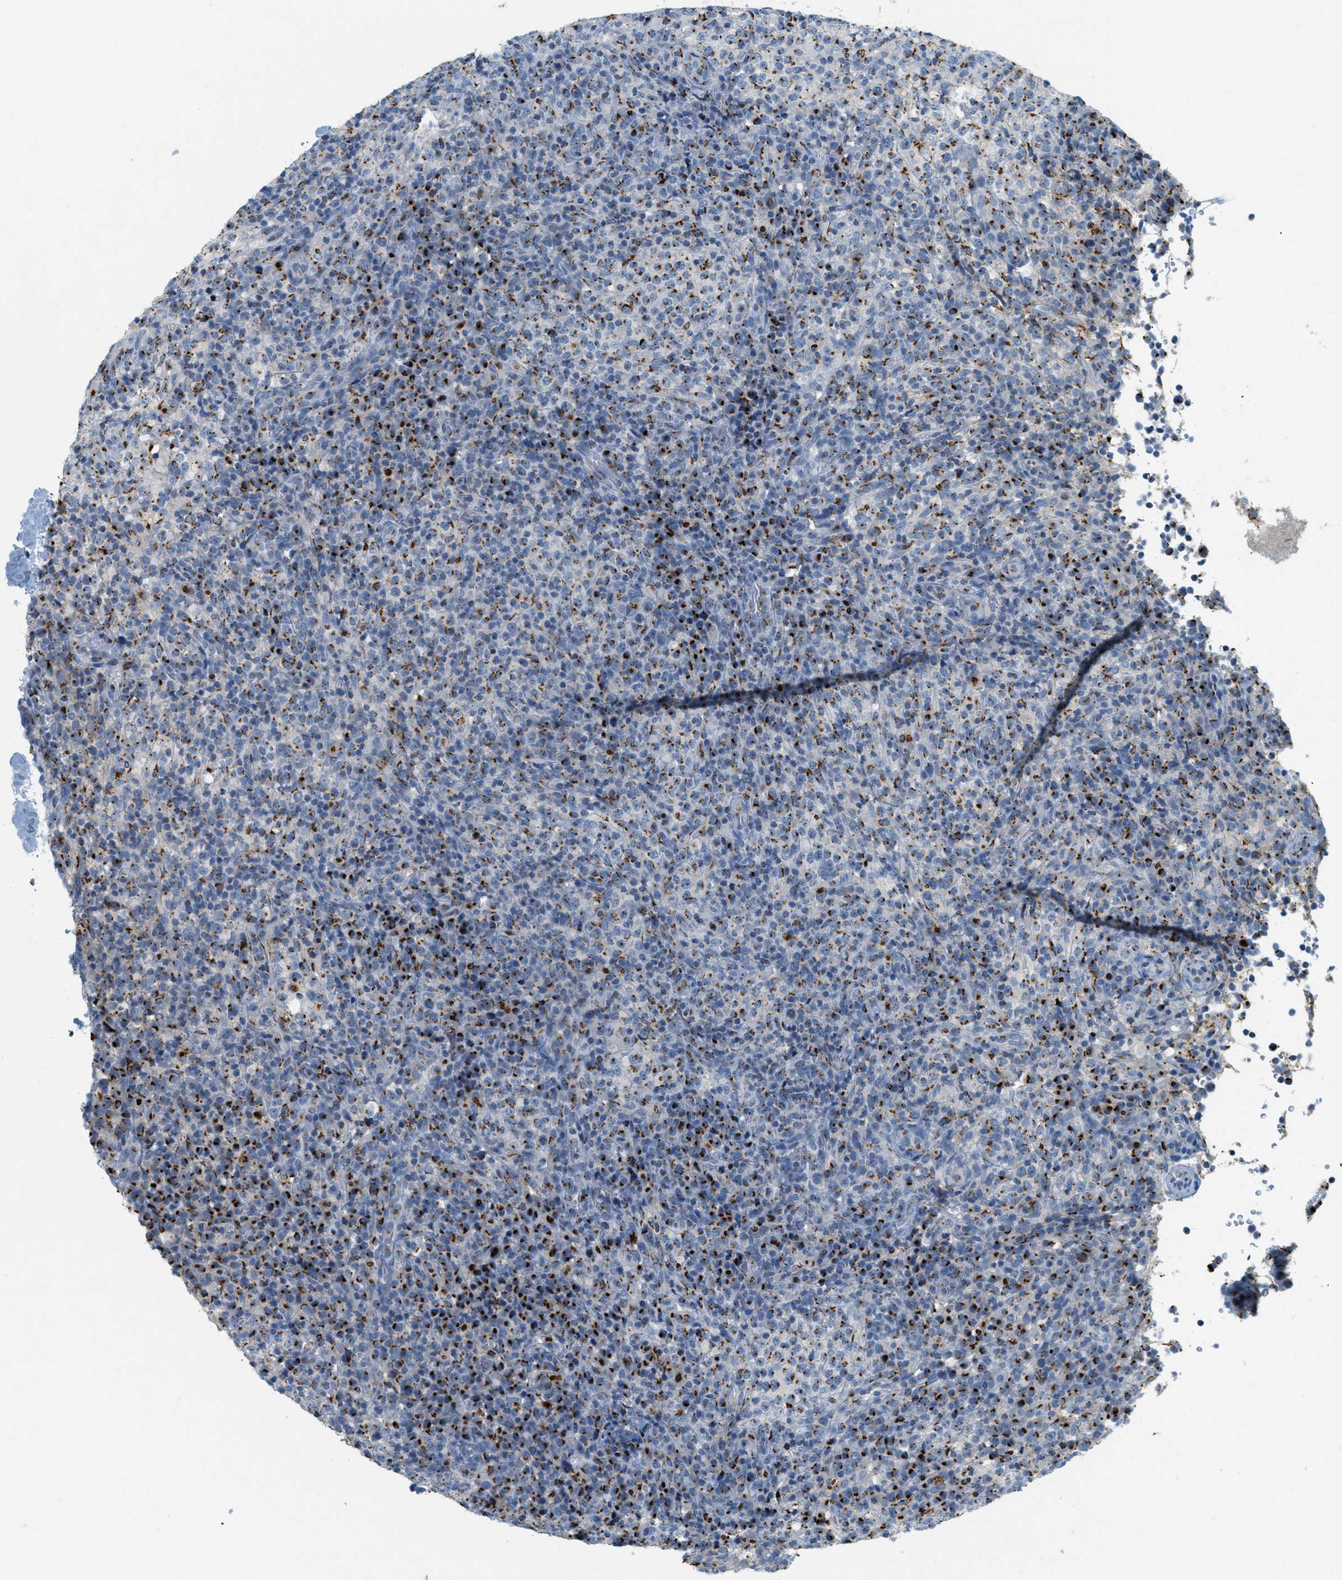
{"staining": {"intensity": "strong", "quantity": "25%-75%", "location": "cytoplasmic/membranous"}, "tissue": "lymphoma", "cell_type": "Tumor cells", "image_type": "cancer", "snomed": [{"axis": "morphology", "description": "Malignant lymphoma, non-Hodgkin's type, High grade"}, {"axis": "topography", "description": "Lymph node"}], "caption": "Tumor cells show high levels of strong cytoplasmic/membranous staining in about 25%-75% of cells in human lymphoma.", "gene": "ENTPD4", "patient": {"sex": "female", "age": 76}}